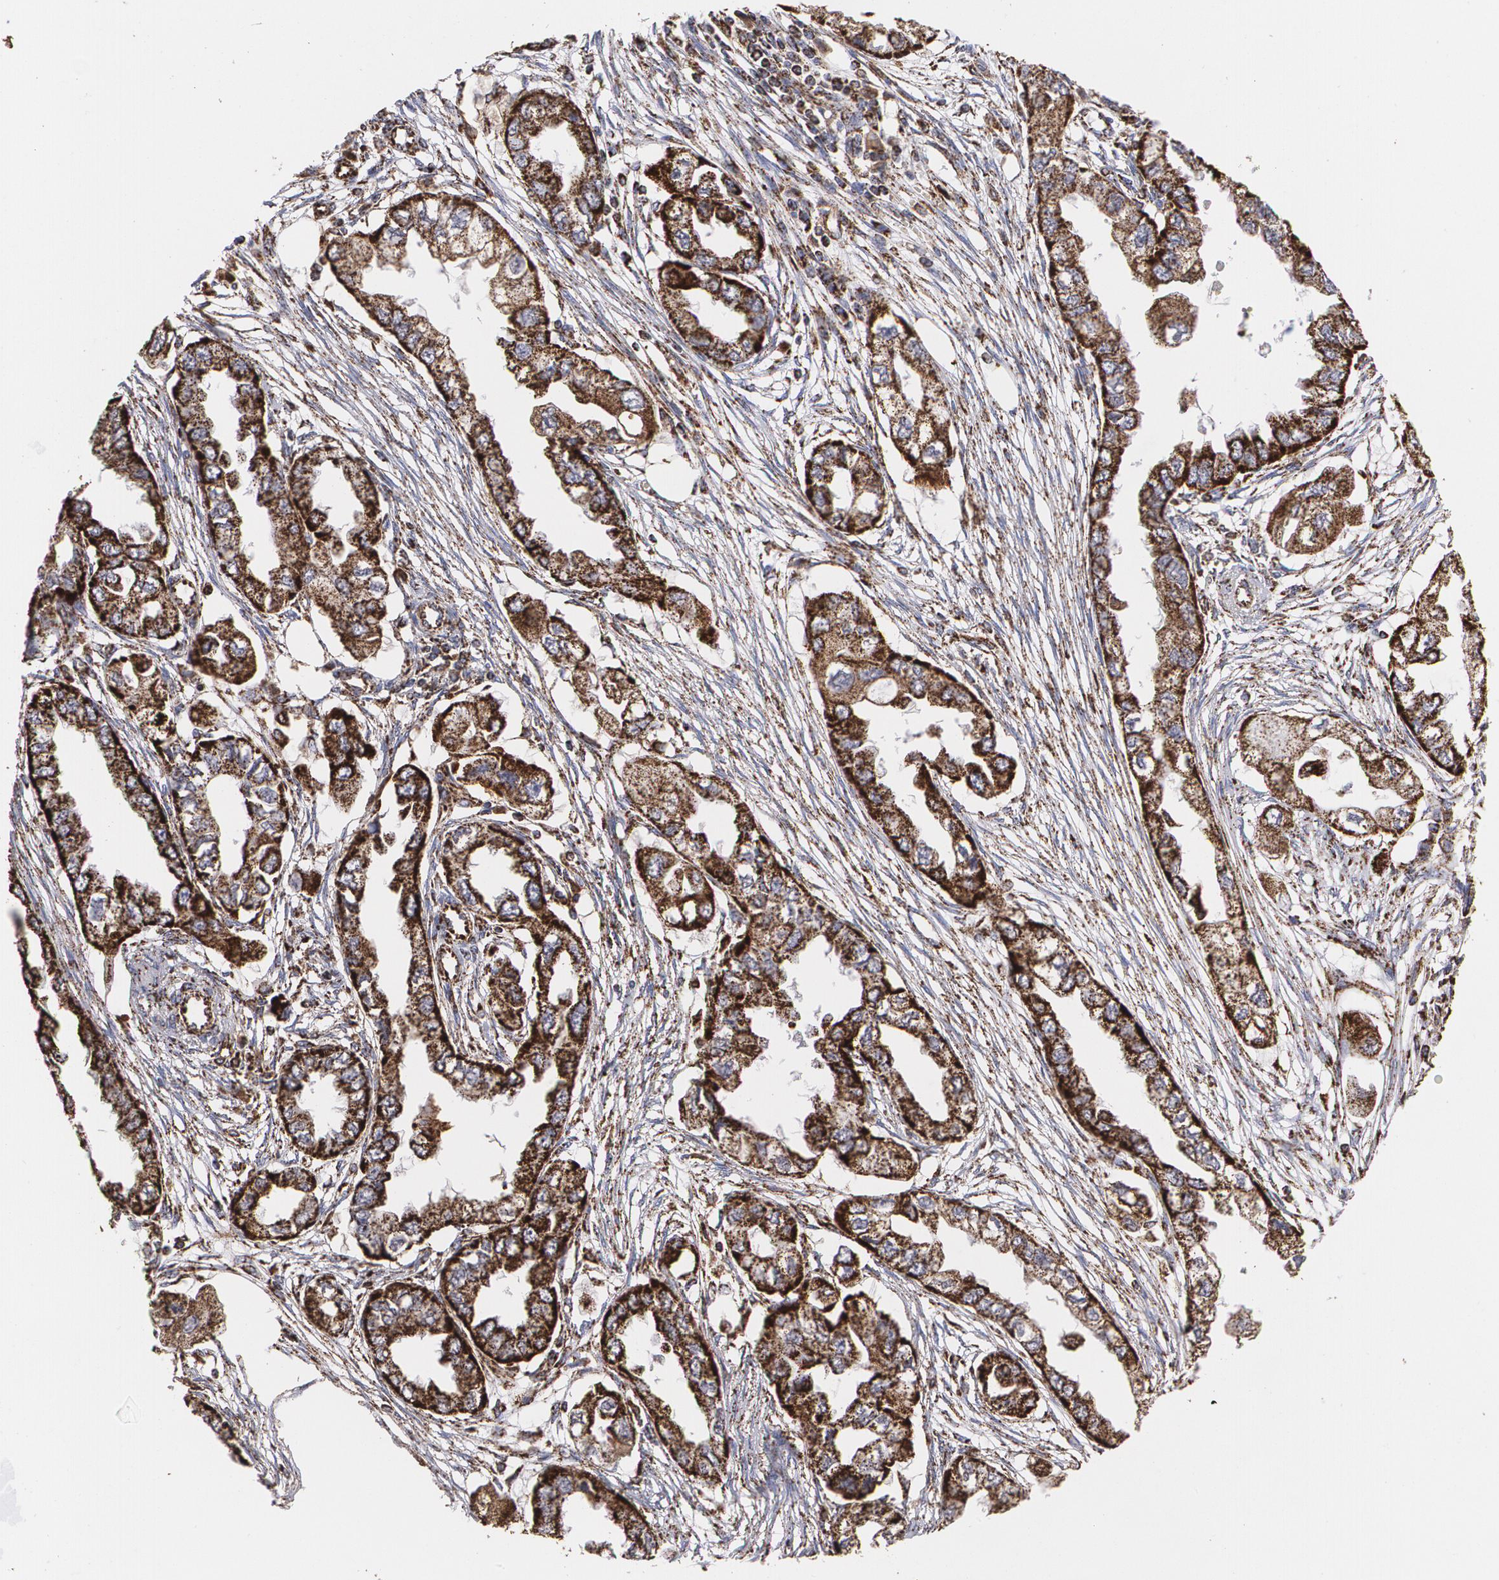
{"staining": {"intensity": "strong", "quantity": ">75%", "location": "cytoplasmic/membranous"}, "tissue": "endometrial cancer", "cell_type": "Tumor cells", "image_type": "cancer", "snomed": [{"axis": "morphology", "description": "Adenocarcinoma, NOS"}, {"axis": "topography", "description": "Endometrium"}], "caption": "Strong cytoplasmic/membranous positivity for a protein is appreciated in approximately >75% of tumor cells of endometrial cancer (adenocarcinoma) using IHC.", "gene": "HSPD1", "patient": {"sex": "female", "age": 67}}